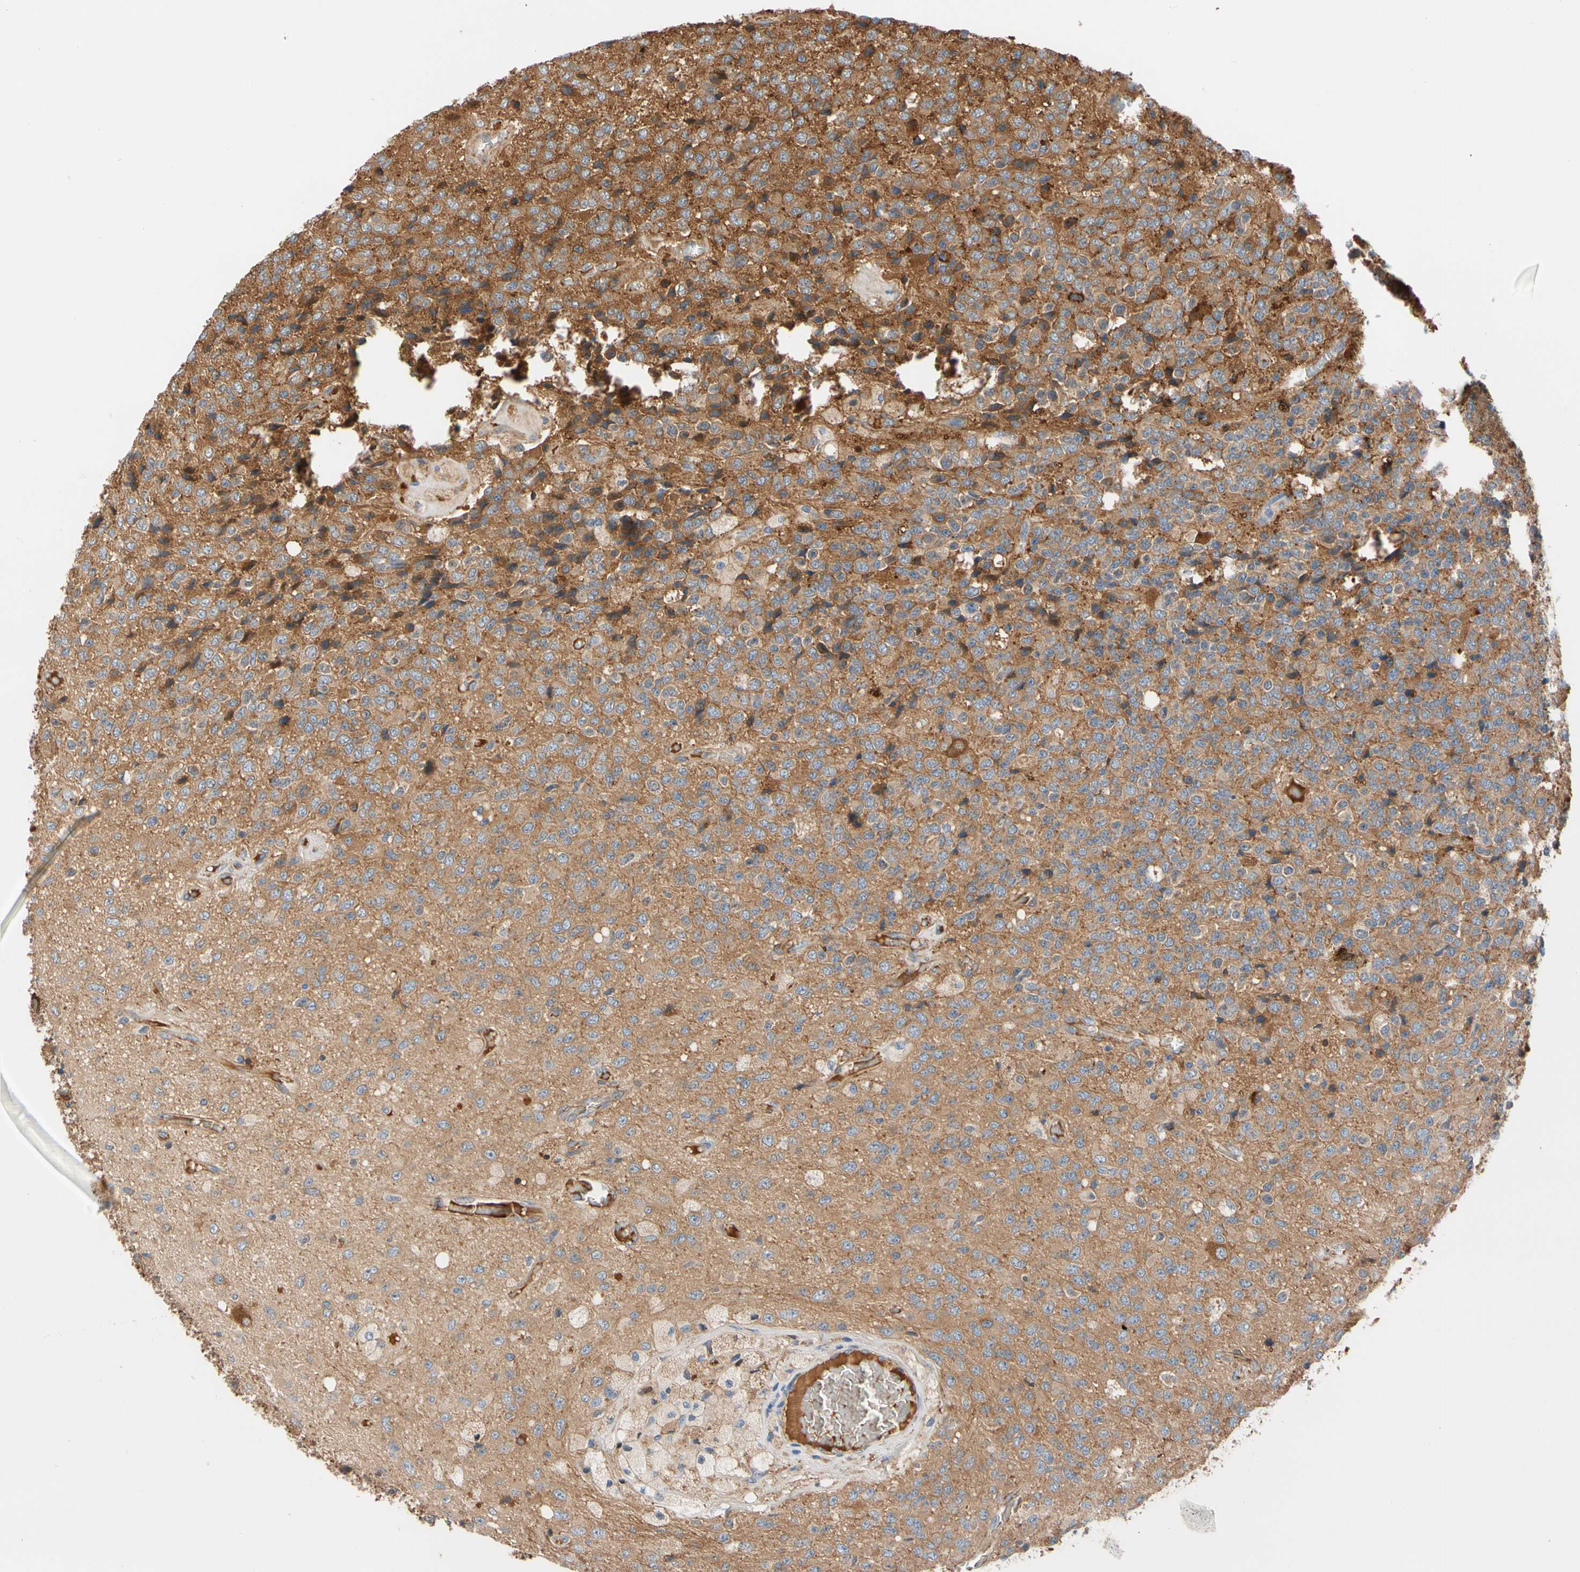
{"staining": {"intensity": "moderate", "quantity": ">75%", "location": "cytoplasmic/membranous"}, "tissue": "glioma", "cell_type": "Tumor cells", "image_type": "cancer", "snomed": [{"axis": "morphology", "description": "Glioma, malignant, High grade"}, {"axis": "topography", "description": "pancreas cauda"}], "caption": "A histopathology image of high-grade glioma (malignant) stained for a protein shows moderate cytoplasmic/membranous brown staining in tumor cells.", "gene": "ENTREP3", "patient": {"sex": "male", "age": 60}}